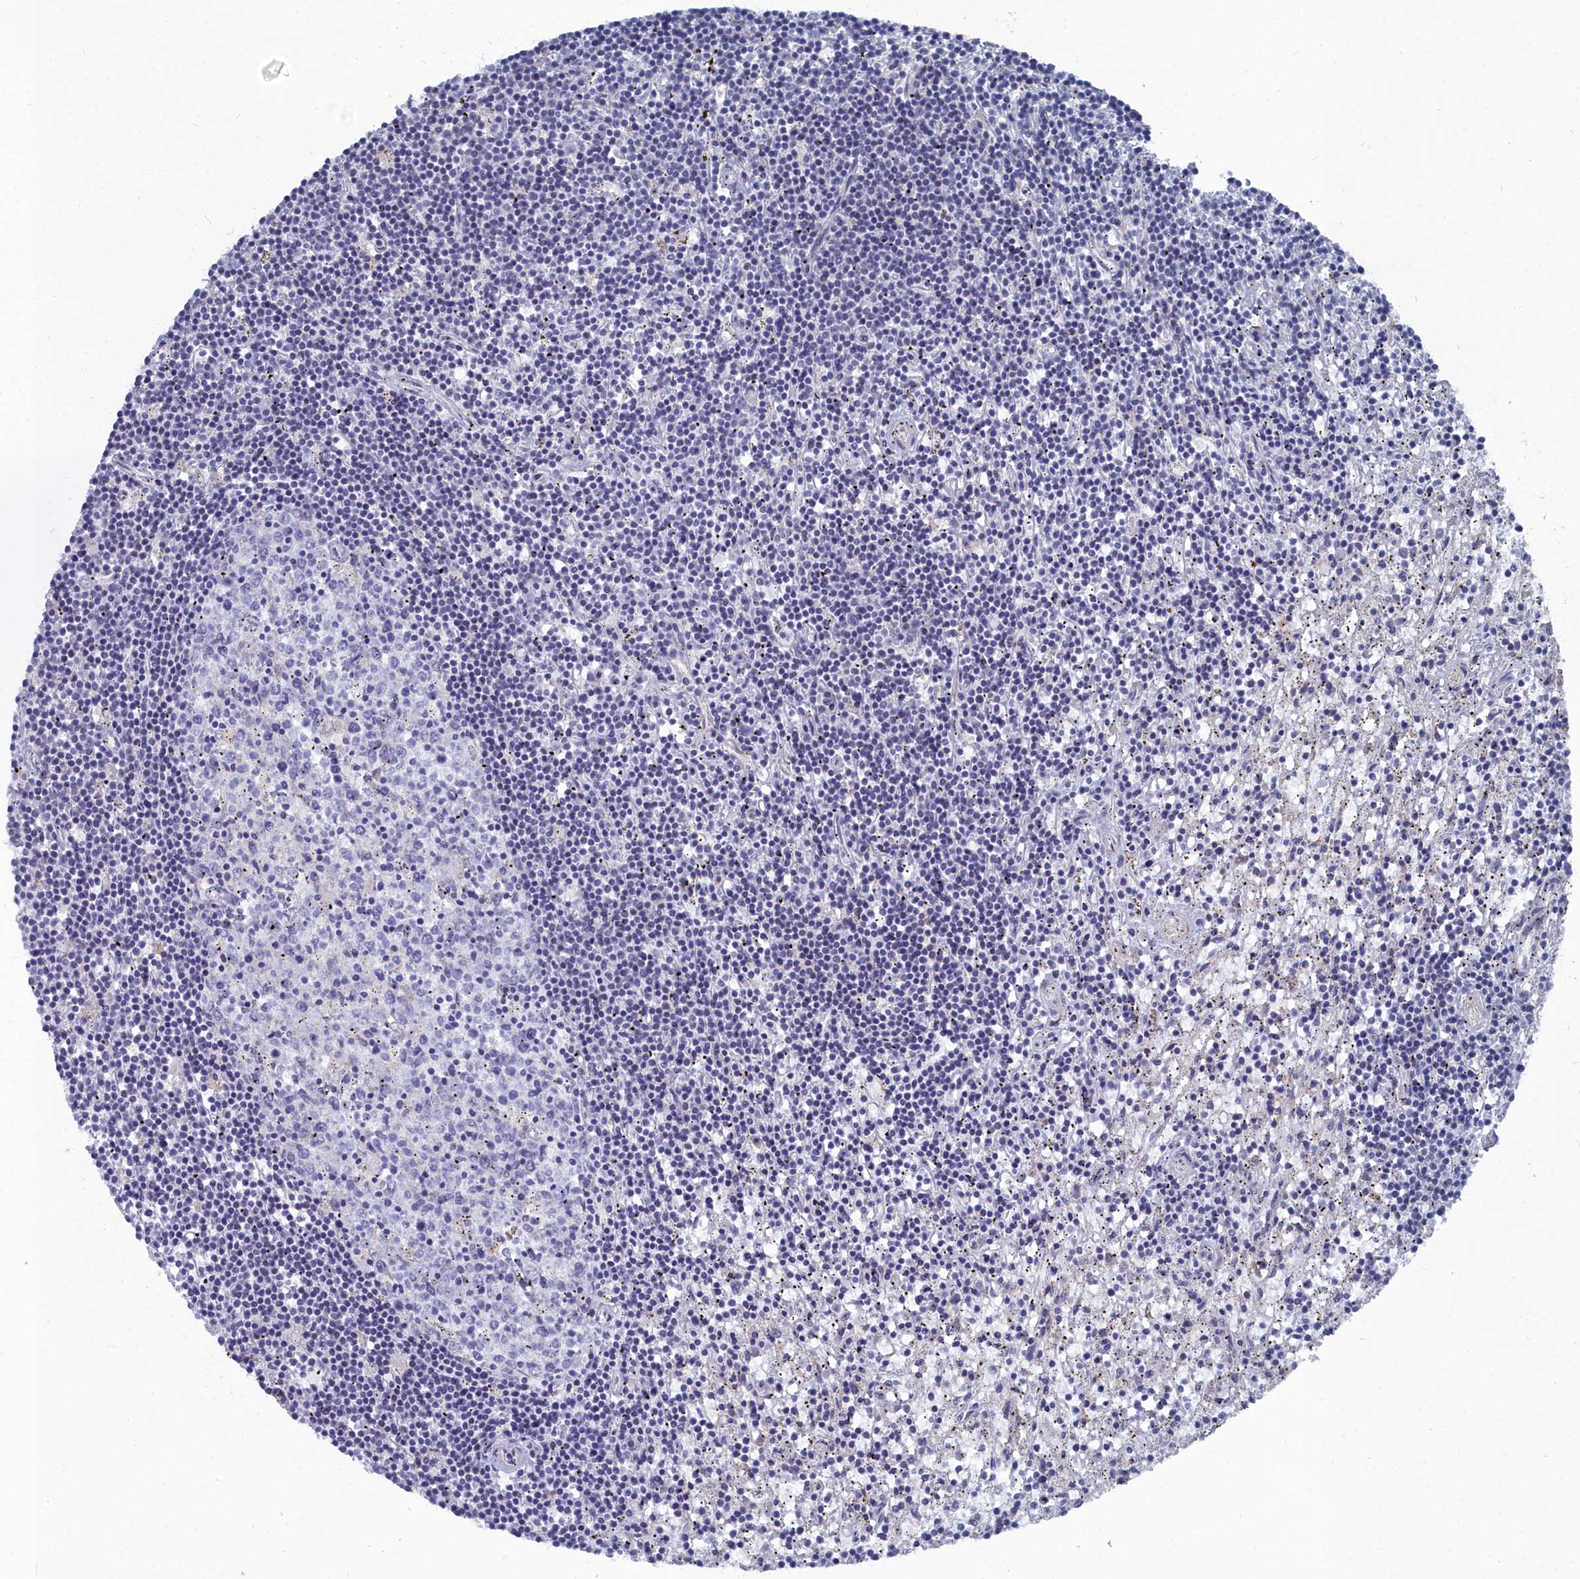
{"staining": {"intensity": "negative", "quantity": "none", "location": "none"}, "tissue": "lymphoma", "cell_type": "Tumor cells", "image_type": "cancer", "snomed": [{"axis": "morphology", "description": "Malignant lymphoma, non-Hodgkin's type, Low grade"}, {"axis": "topography", "description": "Spleen"}], "caption": "Immunohistochemical staining of lymphoma displays no significant staining in tumor cells. The staining was performed using DAB to visualize the protein expression in brown, while the nuclei were stained in blue with hematoxylin (Magnification: 20x).", "gene": "SHISAL2A", "patient": {"sex": "male", "age": 76}}